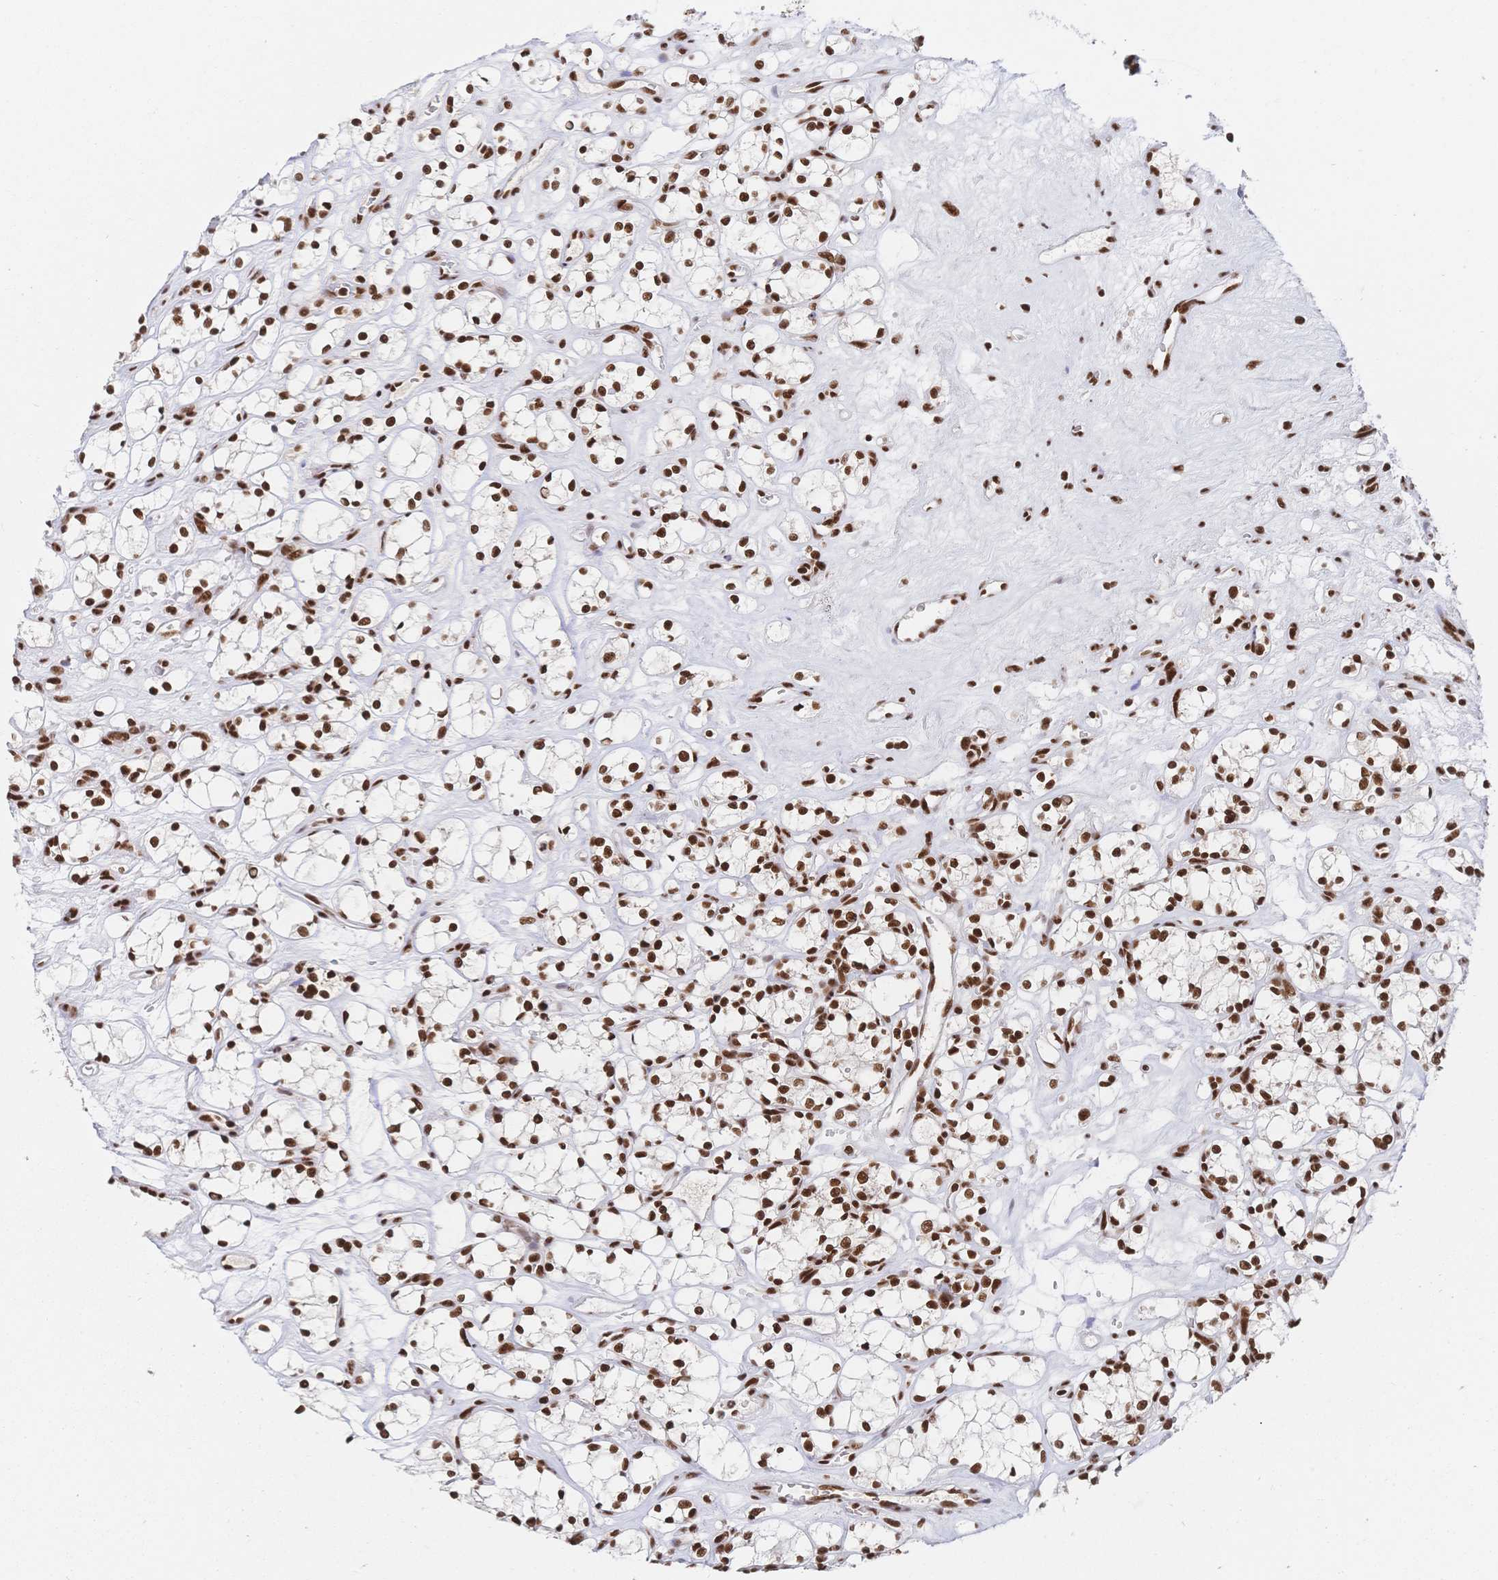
{"staining": {"intensity": "strong", "quantity": ">75%", "location": "nuclear"}, "tissue": "renal cancer", "cell_type": "Tumor cells", "image_type": "cancer", "snomed": [{"axis": "morphology", "description": "Adenocarcinoma, NOS"}, {"axis": "topography", "description": "Kidney"}], "caption": "Immunohistochemistry (IHC) photomicrograph of neoplastic tissue: human renal adenocarcinoma stained using IHC shows high levels of strong protein expression localized specifically in the nuclear of tumor cells, appearing as a nuclear brown color.", "gene": "SRSF1", "patient": {"sex": "female", "age": 69}}